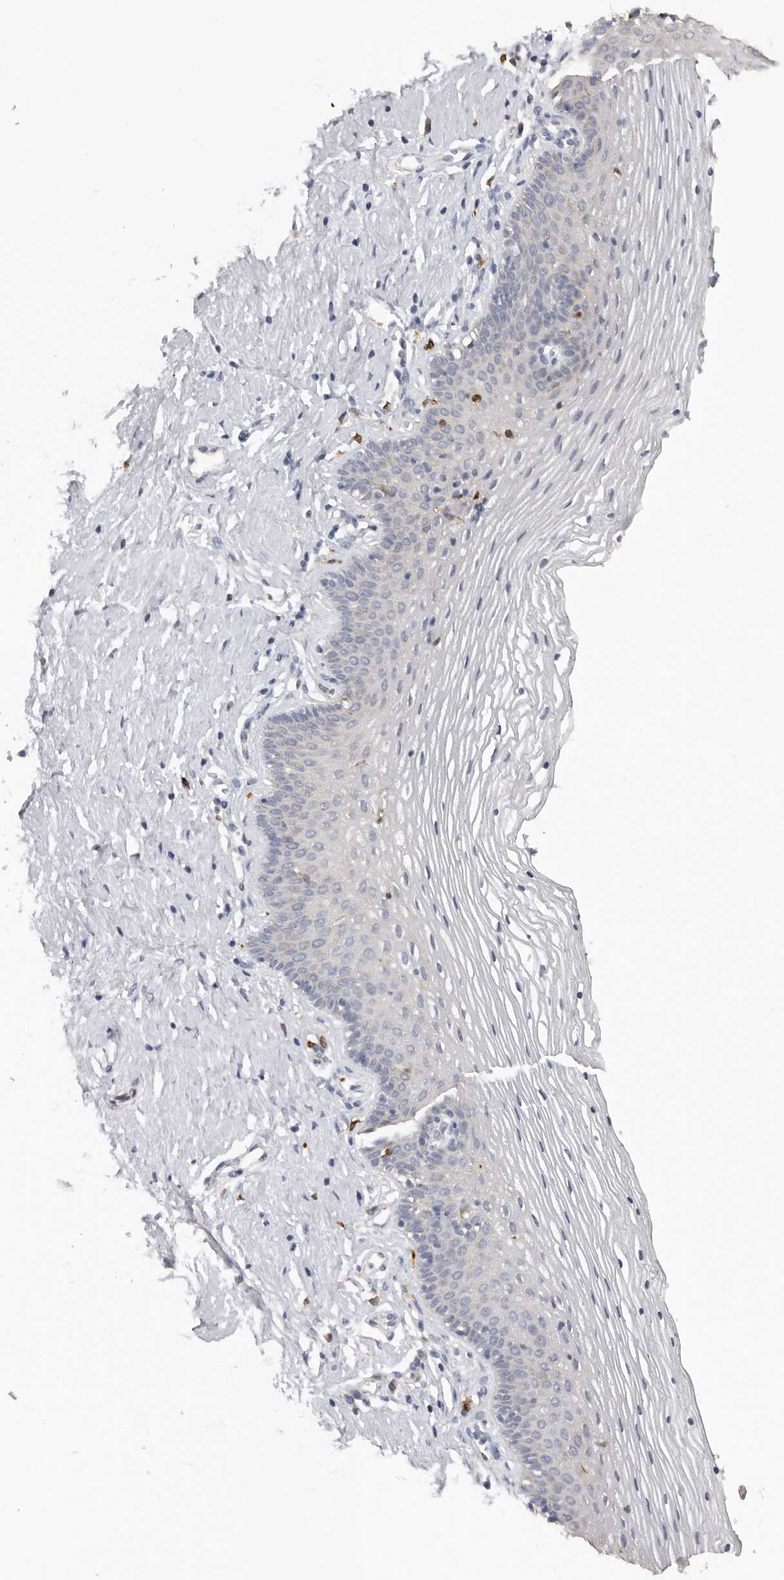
{"staining": {"intensity": "moderate", "quantity": "25%-75%", "location": "cytoplasmic/membranous"}, "tissue": "vagina", "cell_type": "Squamous epithelial cells", "image_type": "normal", "snomed": [{"axis": "morphology", "description": "Normal tissue, NOS"}, {"axis": "topography", "description": "Vagina"}], "caption": "The micrograph reveals immunohistochemical staining of benign vagina. There is moderate cytoplasmic/membranous positivity is appreciated in about 25%-75% of squamous epithelial cells.", "gene": "TFRC", "patient": {"sex": "female", "age": 32}}